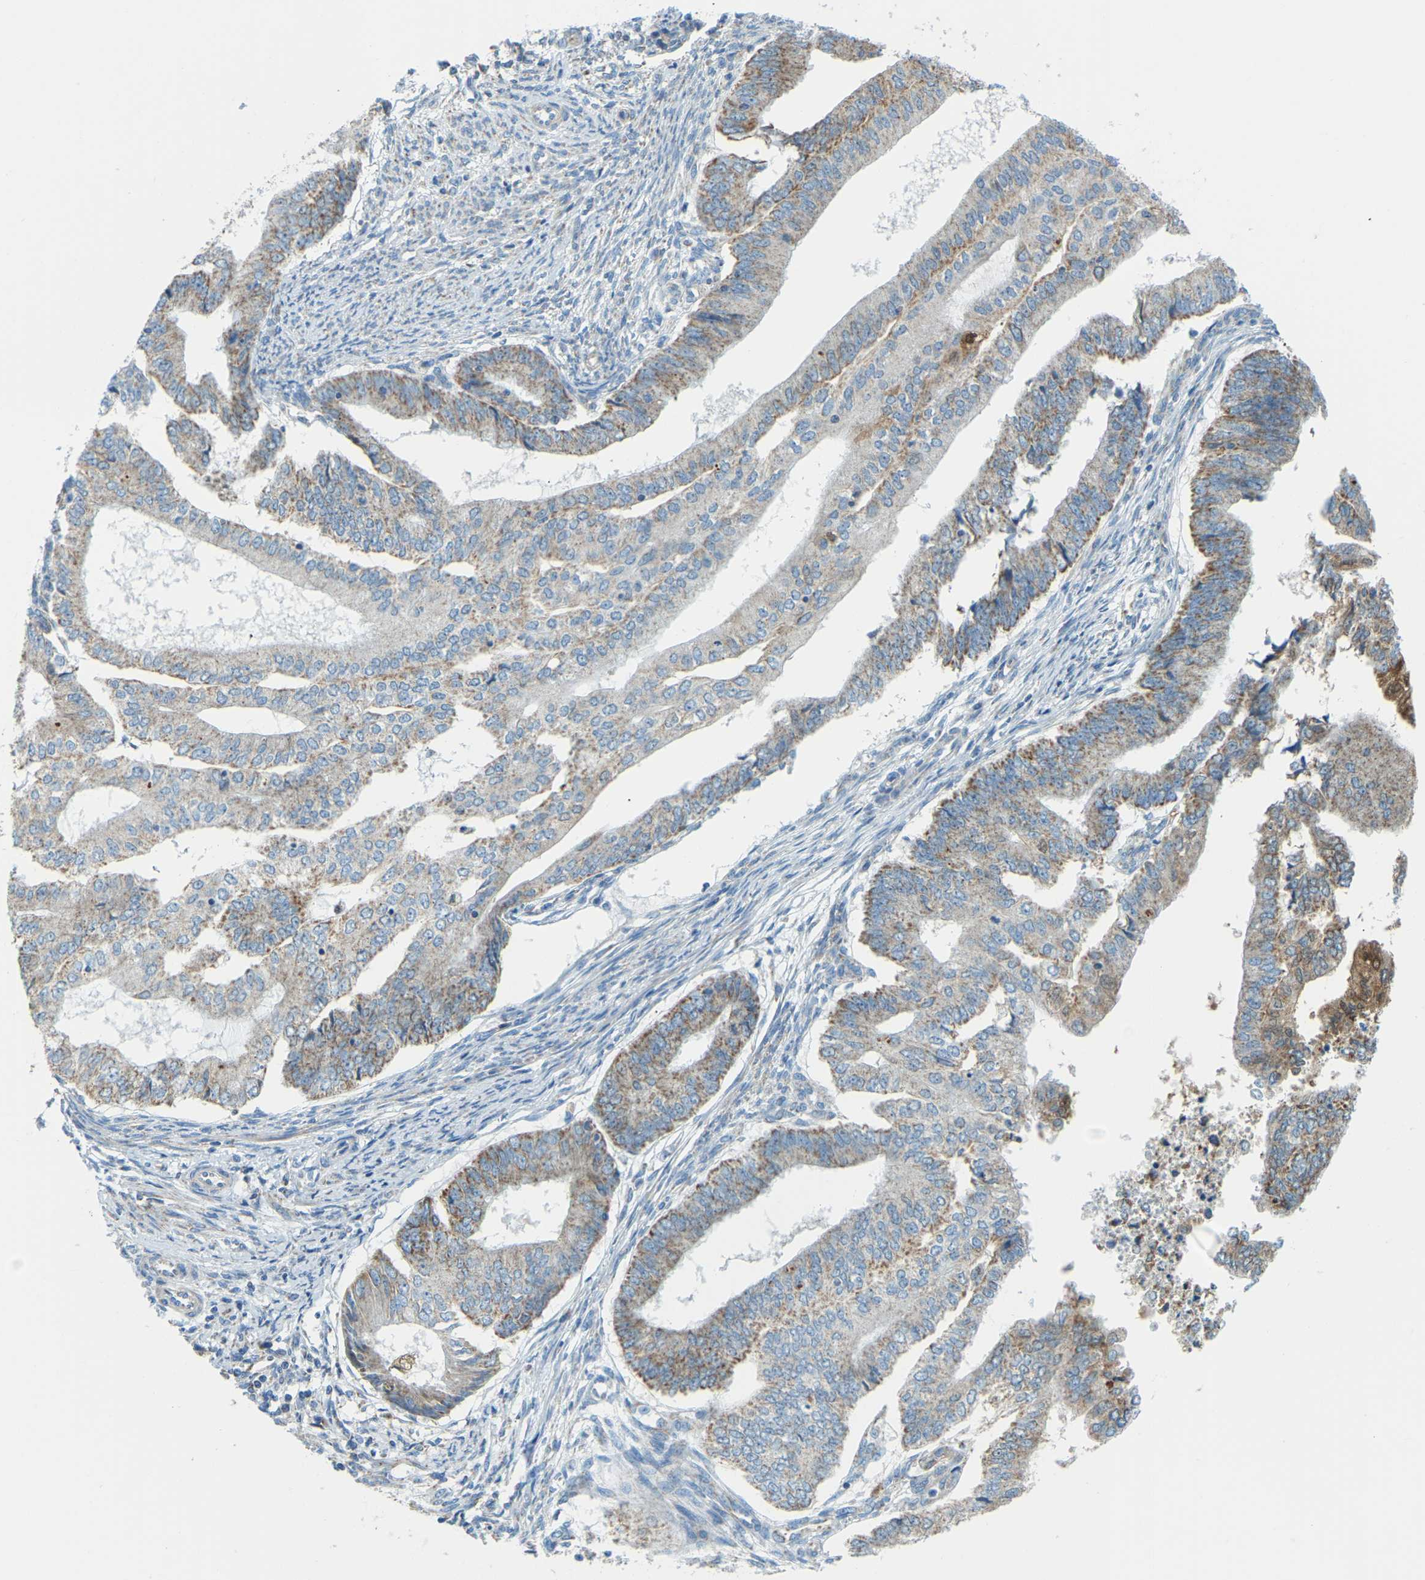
{"staining": {"intensity": "strong", "quantity": "25%-75%", "location": "cytoplasmic/membranous"}, "tissue": "endometrial cancer", "cell_type": "Tumor cells", "image_type": "cancer", "snomed": [{"axis": "morphology", "description": "Polyp, NOS"}, {"axis": "morphology", "description": "Adenocarcinoma, NOS"}, {"axis": "morphology", "description": "Adenoma, NOS"}, {"axis": "topography", "description": "Endometrium"}], "caption": "Strong cytoplasmic/membranous protein positivity is seen in approximately 25%-75% of tumor cells in adenocarcinoma (endometrial). (brown staining indicates protein expression, while blue staining denotes nuclei).", "gene": "GDA", "patient": {"sex": "female", "age": 79}}